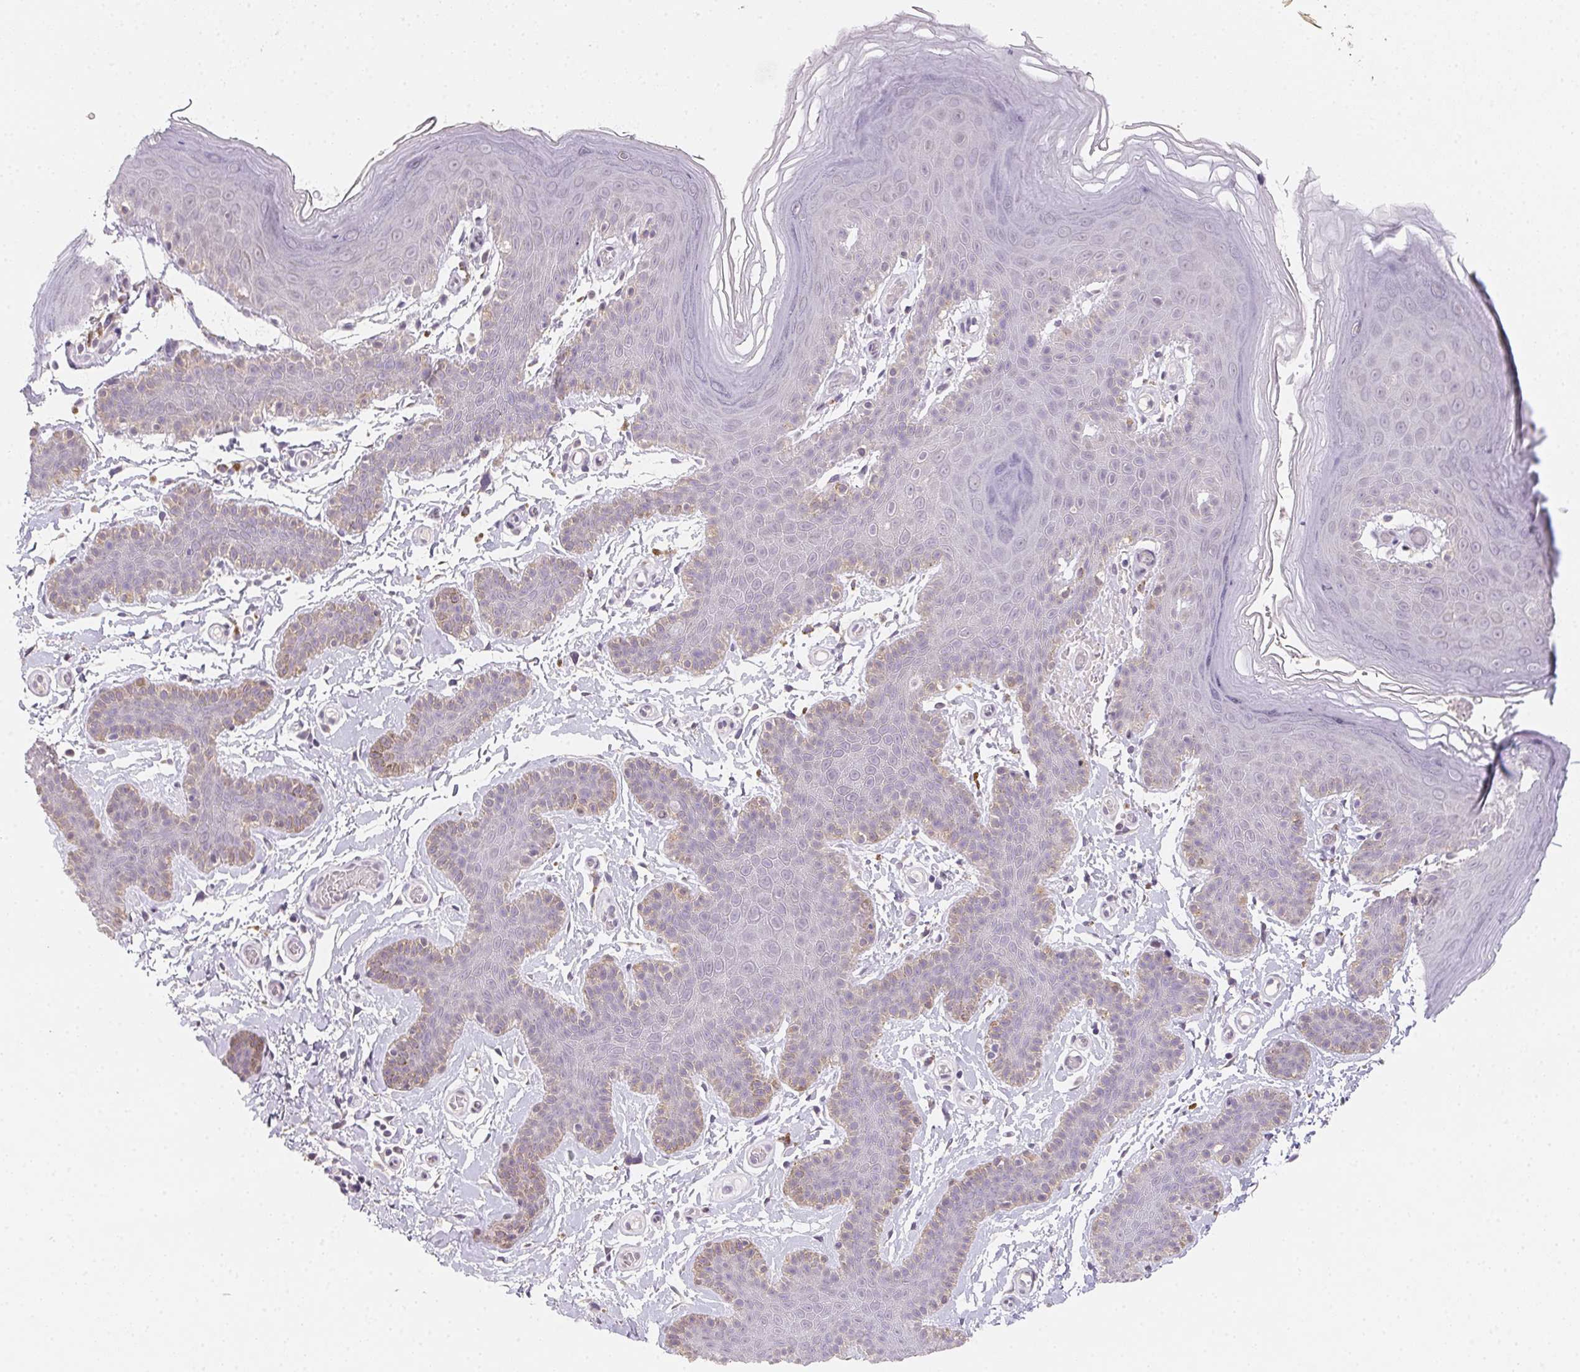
{"staining": {"intensity": "weak", "quantity": "<25%", "location": "cytoplasmic/membranous"}, "tissue": "skin", "cell_type": "Epidermal cells", "image_type": "normal", "snomed": [{"axis": "morphology", "description": "Normal tissue, NOS"}, {"axis": "topography", "description": "Anal"}], "caption": "DAB (3,3'-diaminobenzidine) immunohistochemical staining of benign skin displays no significant positivity in epidermal cells.", "gene": "SLC6A18", "patient": {"sex": "male", "age": 53}}